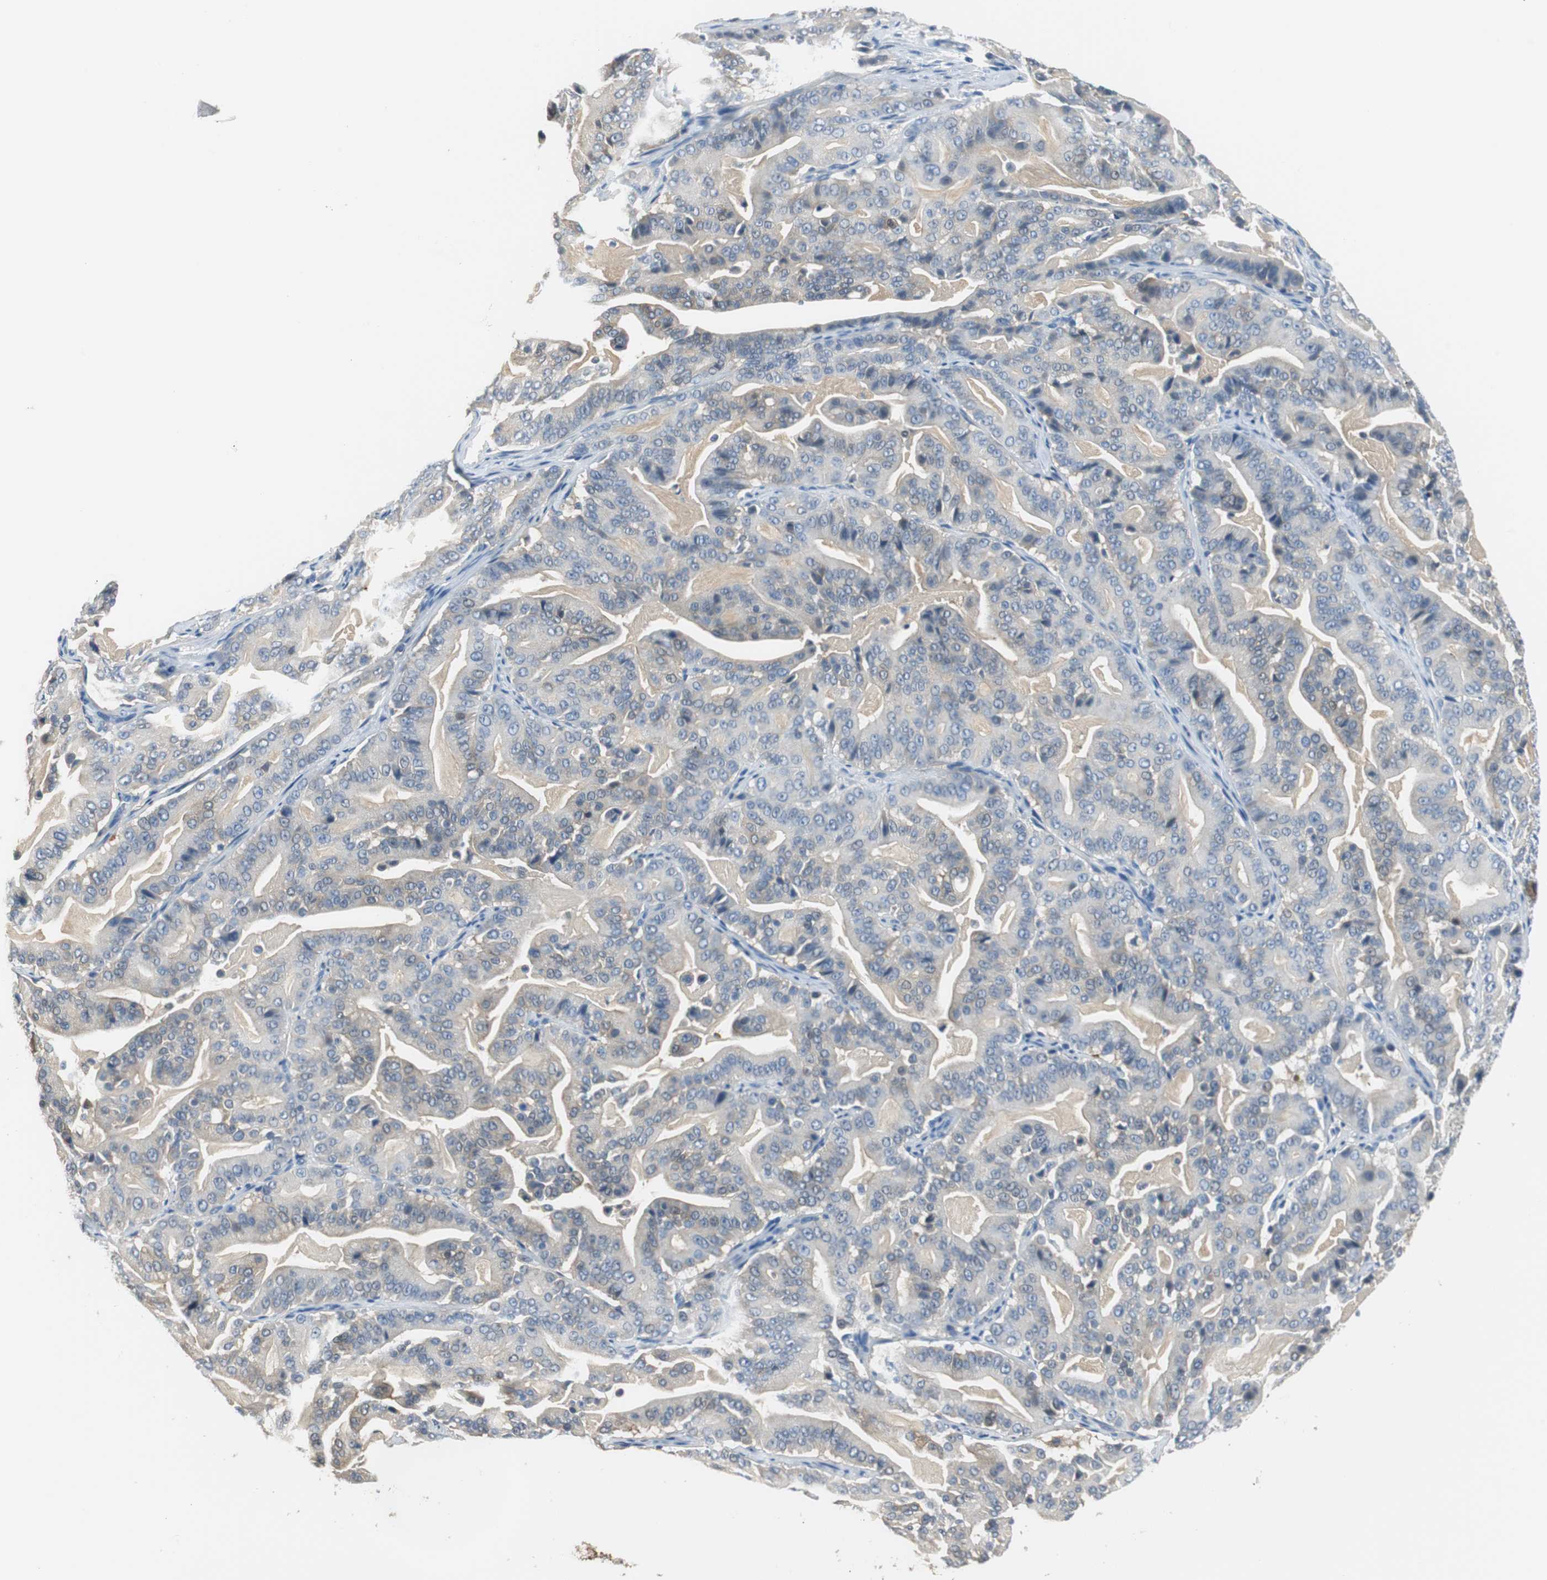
{"staining": {"intensity": "weak", "quantity": "25%-75%", "location": "cytoplasmic/membranous"}, "tissue": "pancreatic cancer", "cell_type": "Tumor cells", "image_type": "cancer", "snomed": [{"axis": "morphology", "description": "Adenocarcinoma, NOS"}, {"axis": "topography", "description": "Pancreas"}], "caption": "Human adenocarcinoma (pancreatic) stained for a protein (brown) shows weak cytoplasmic/membranous positive staining in about 25%-75% of tumor cells.", "gene": "FBP1", "patient": {"sex": "male", "age": 63}}